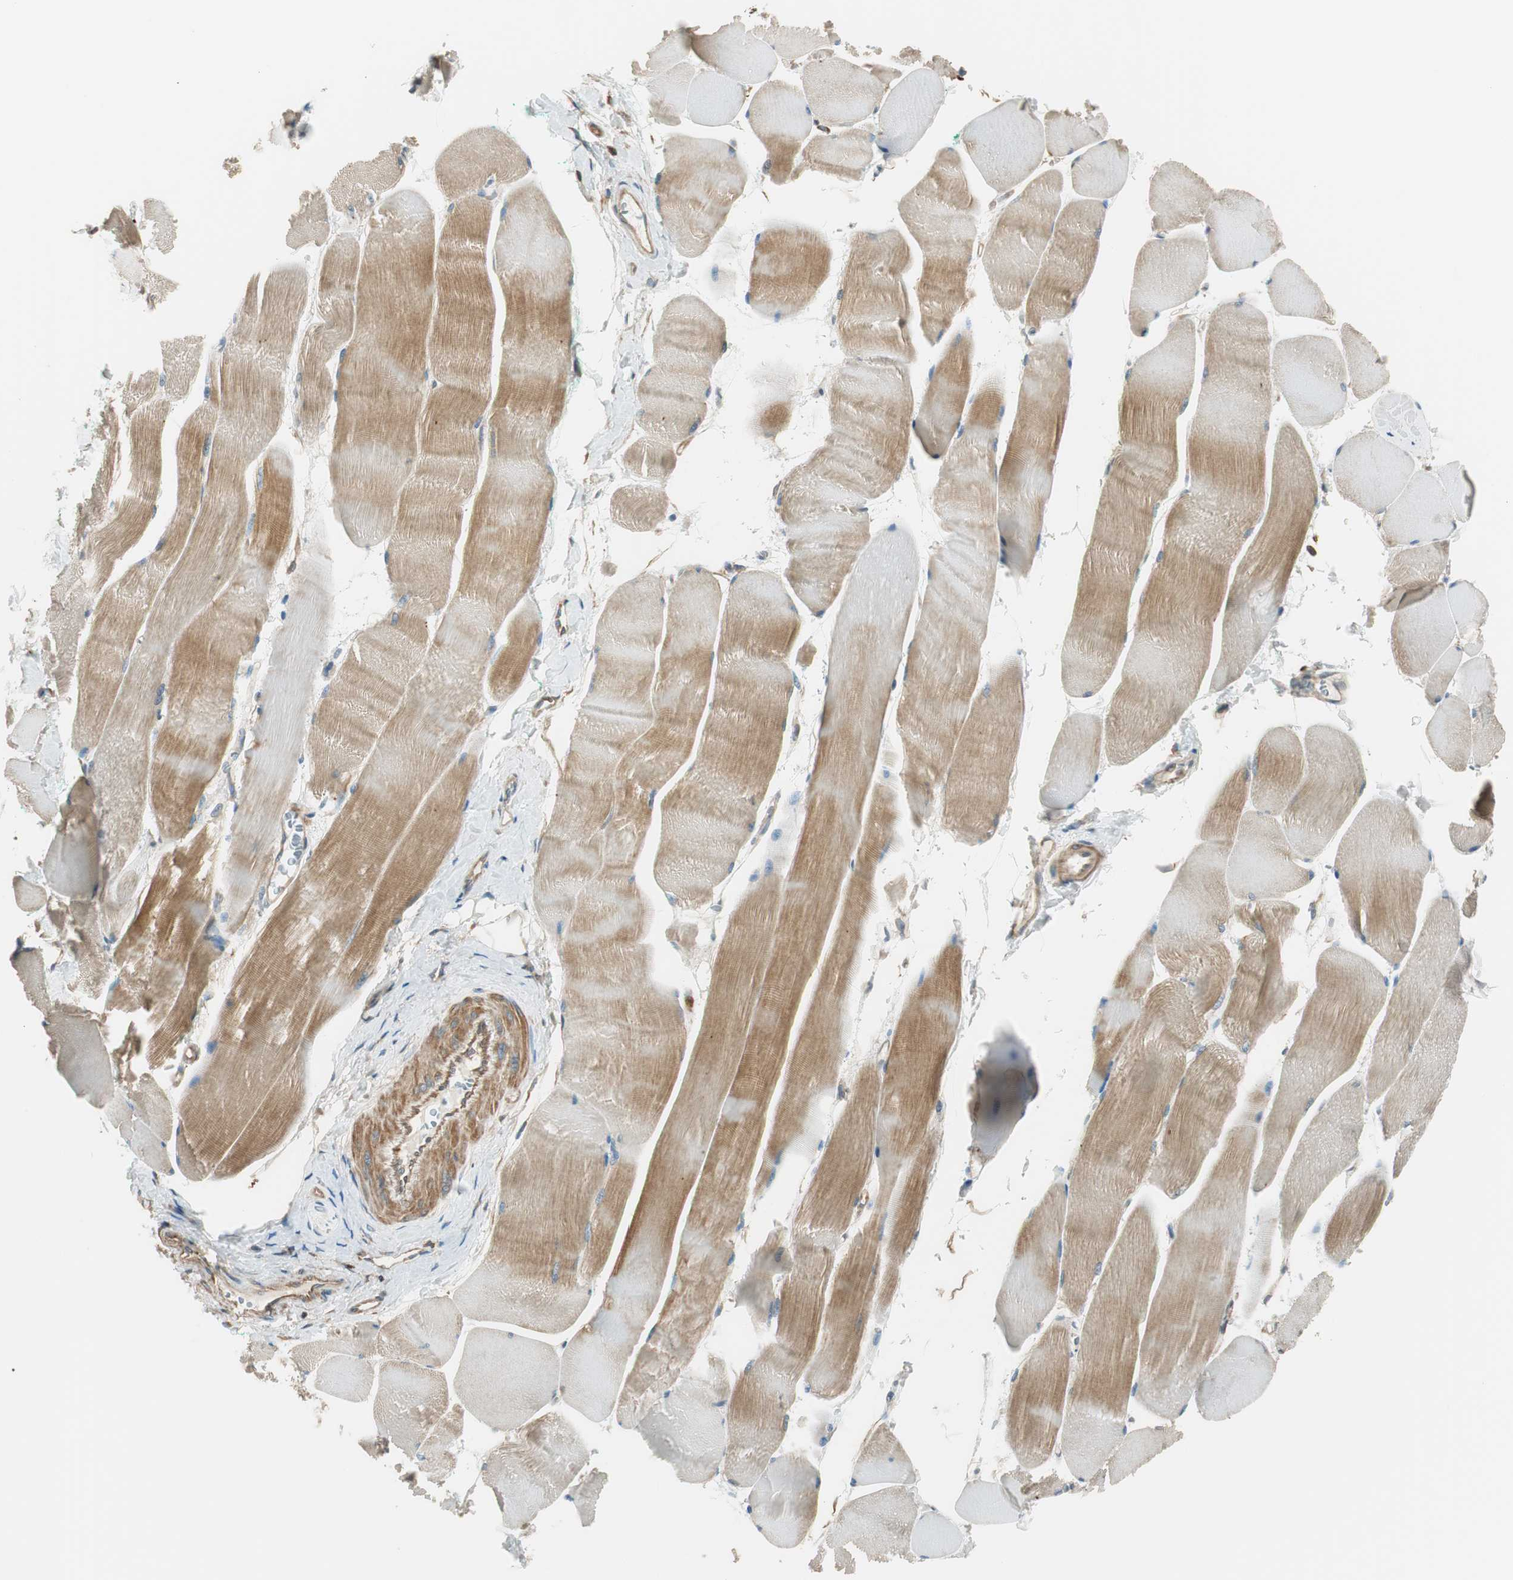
{"staining": {"intensity": "moderate", "quantity": "25%-75%", "location": "cytoplasmic/membranous"}, "tissue": "skeletal muscle", "cell_type": "Myocytes", "image_type": "normal", "snomed": [{"axis": "morphology", "description": "Normal tissue, NOS"}, {"axis": "morphology", "description": "Squamous cell carcinoma, NOS"}, {"axis": "topography", "description": "Skeletal muscle"}], "caption": "A high-resolution image shows immunohistochemistry (IHC) staining of unremarkable skeletal muscle, which demonstrates moderate cytoplasmic/membranous positivity in about 25%-75% of myocytes. (Brightfield microscopy of DAB IHC at high magnification).", "gene": "PI4K2B", "patient": {"sex": "male", "age": 51}}